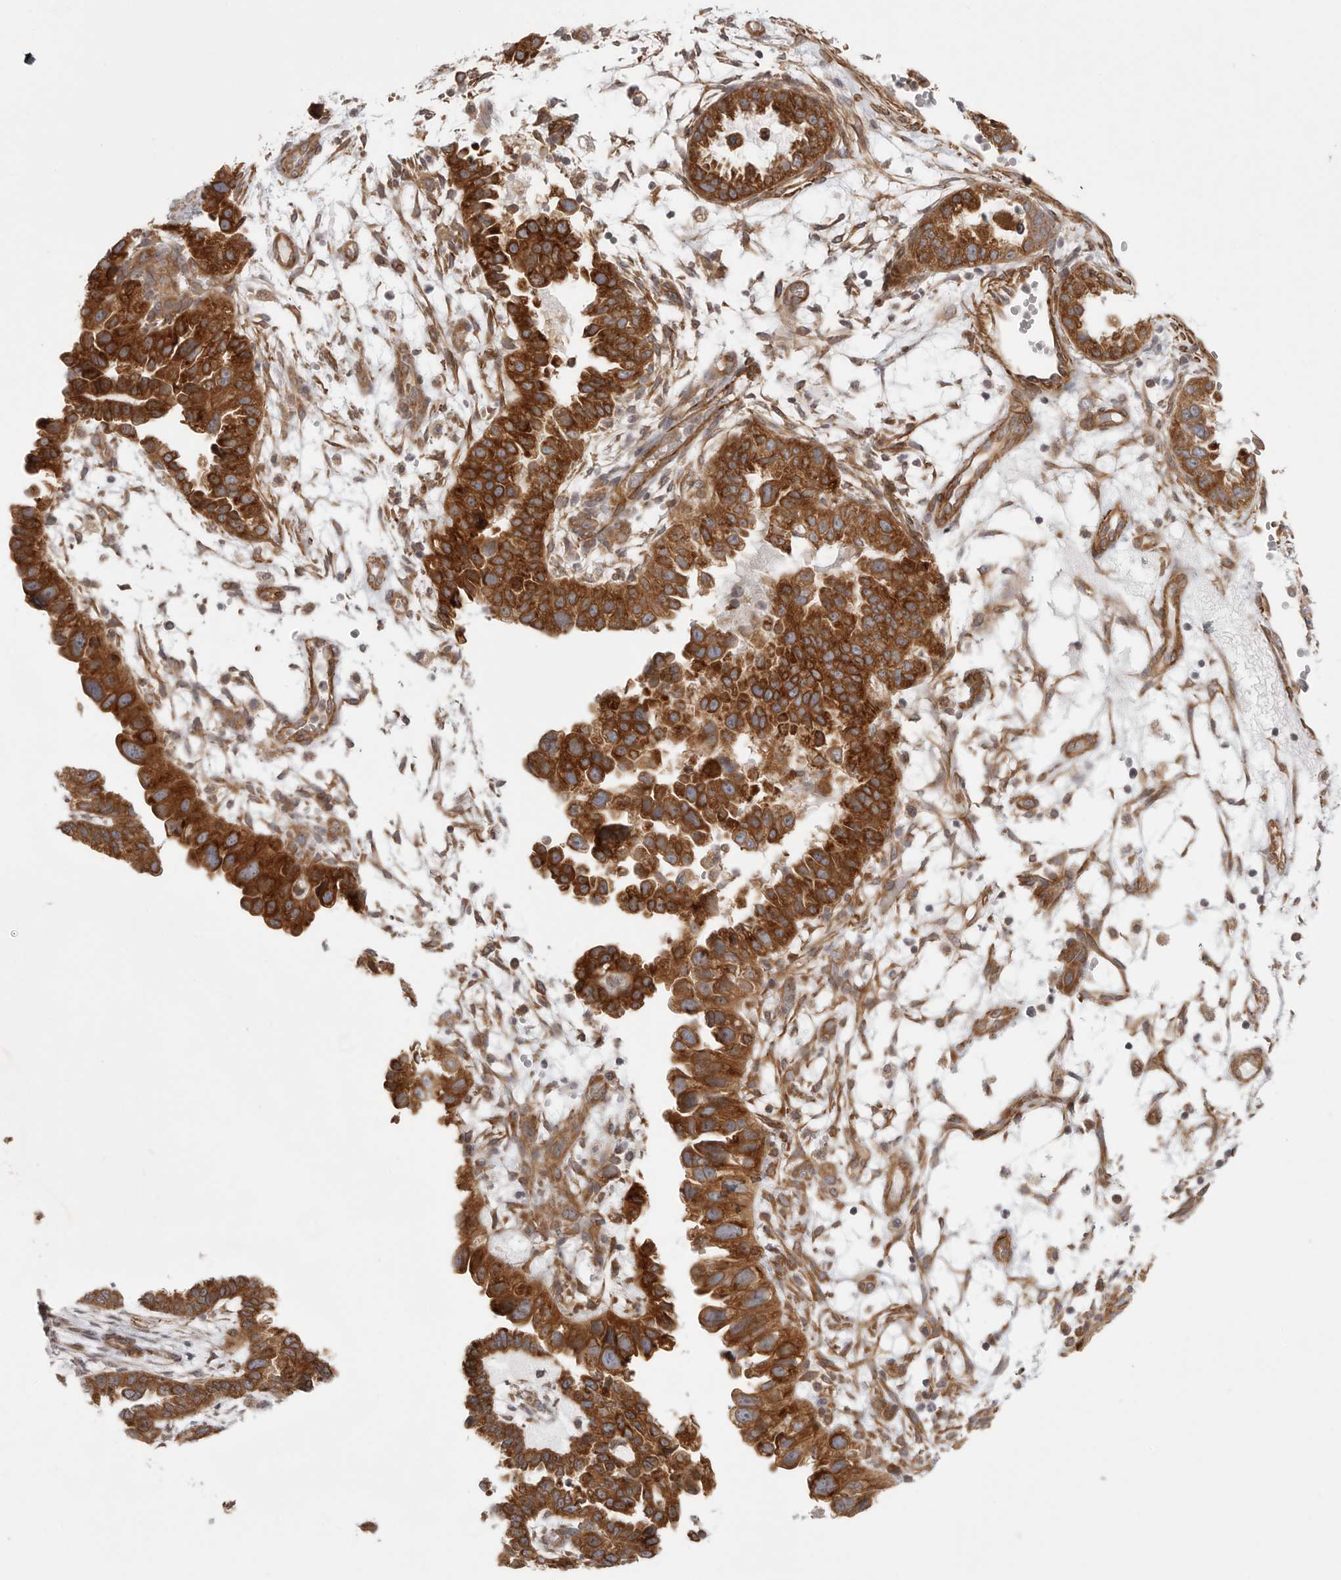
{"staining": {"intensity": "strong", "quantity": ">75%", "location": "cytoplasmic/membranous"}, "tissue": "endometrial cancer", "cell_type": "Tumor cells", "image_type": "cancer", "snomed": [{"axis": "morphology", "description": "Adenocarcinoma, NOS"}, {"axis": "topography", "description": "Endometrium"}], "caption": "Protein staining demonstrates strong cytoplasmic/membranous staining in about >75% of tumor cells in adenocarcinoma (endometrial).", "gene": "CERS2", "patient": {"sex": "female", "age": 85}}